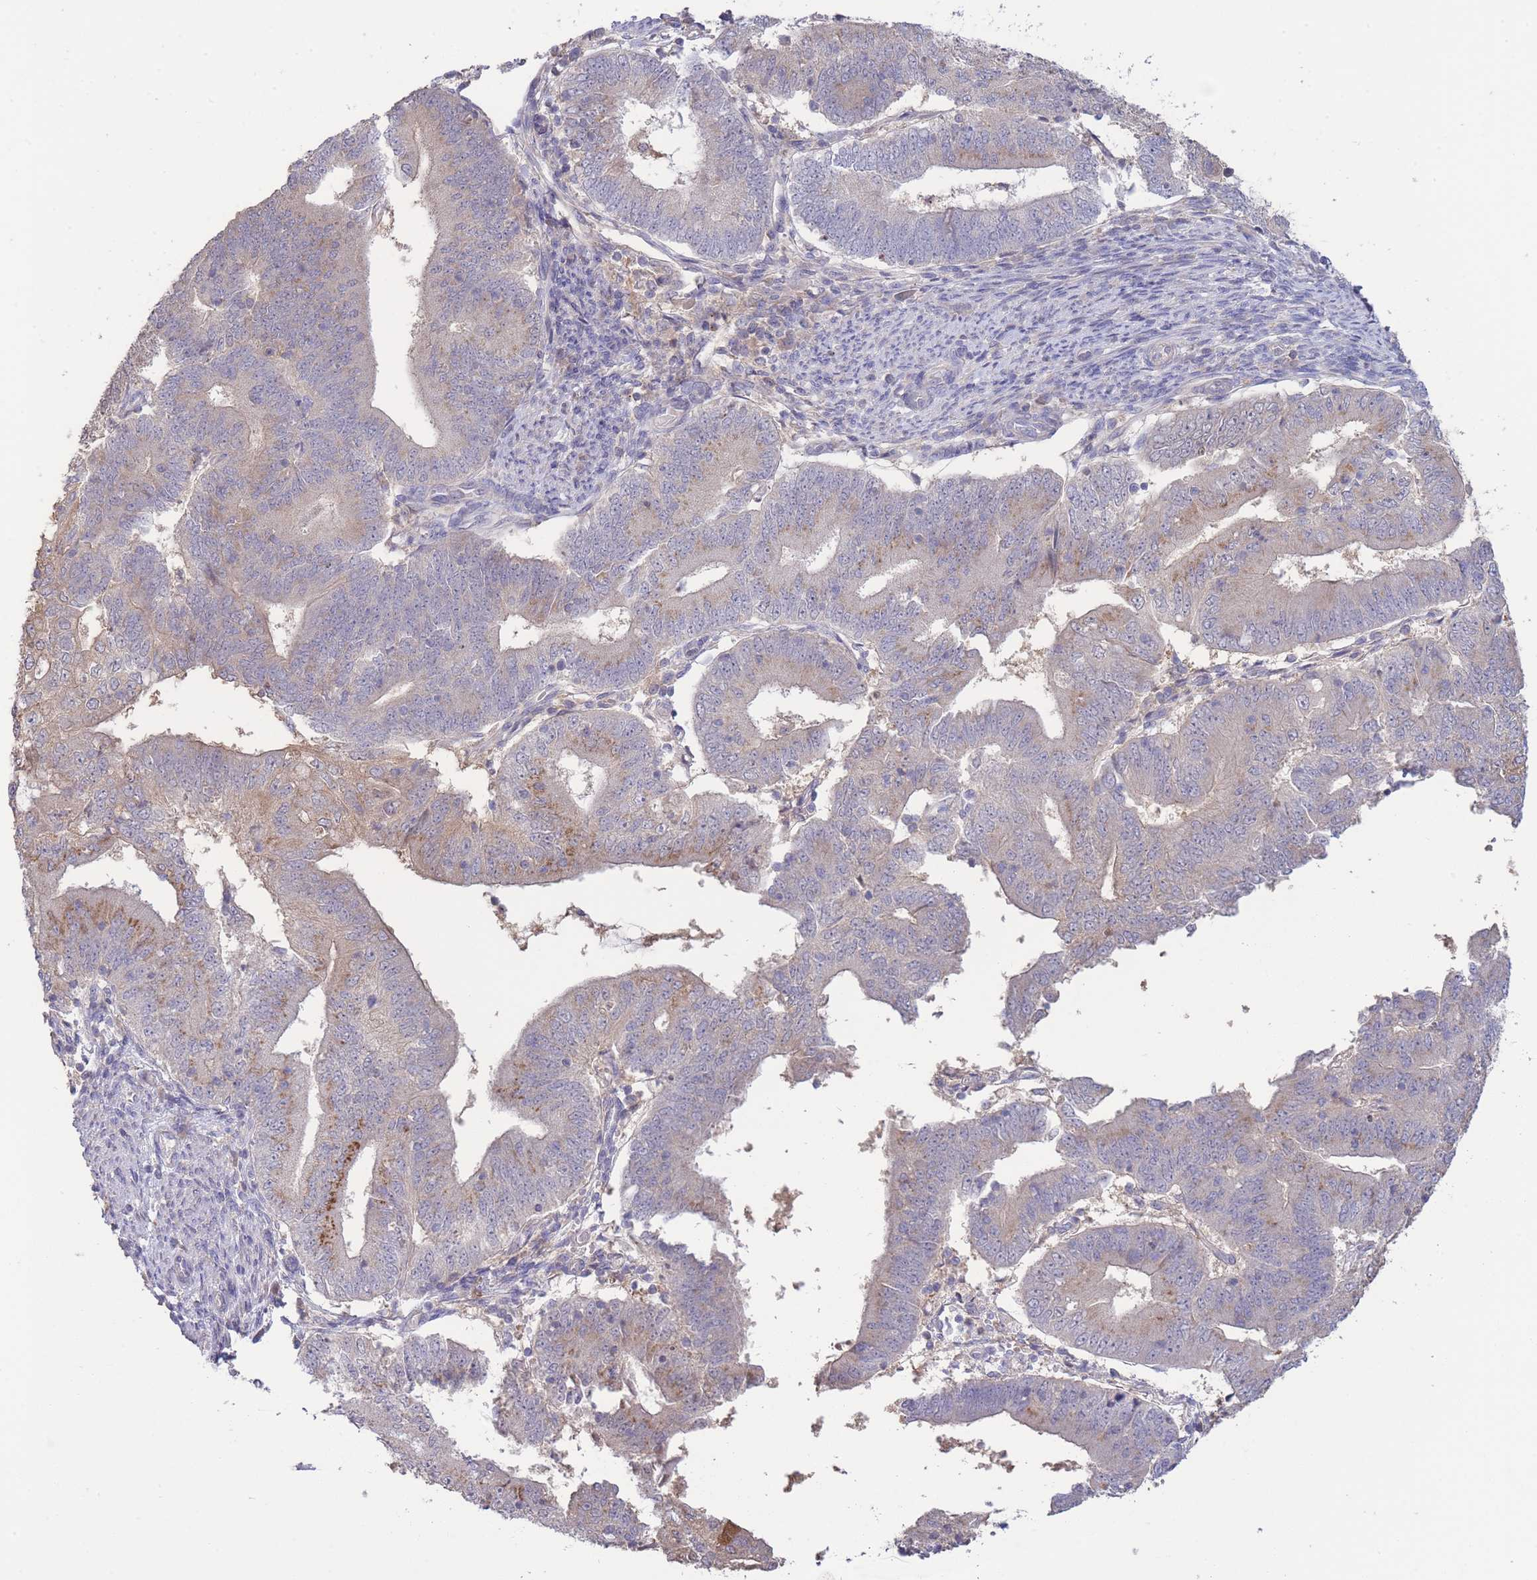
{"staining": {"intensity": "weak", "quantity": "<25%", "location": "cytoplasmic/membranous"}, "tissue": "endometrial cancer", "cell_type": "Tumor cells", "image_type": "cancer", "snomed": [{"axis": "morphology", "description": "Adenocarcinoma, NOS"}, {"axis": "topography", "description": "Endometrium"}], "caption": "Endometrial cancer was stained to show a protein in brown. There is no significant staining in tumor cells.", "gene": "ZNF304", "patient": {"sex": "female", "age": 70}}